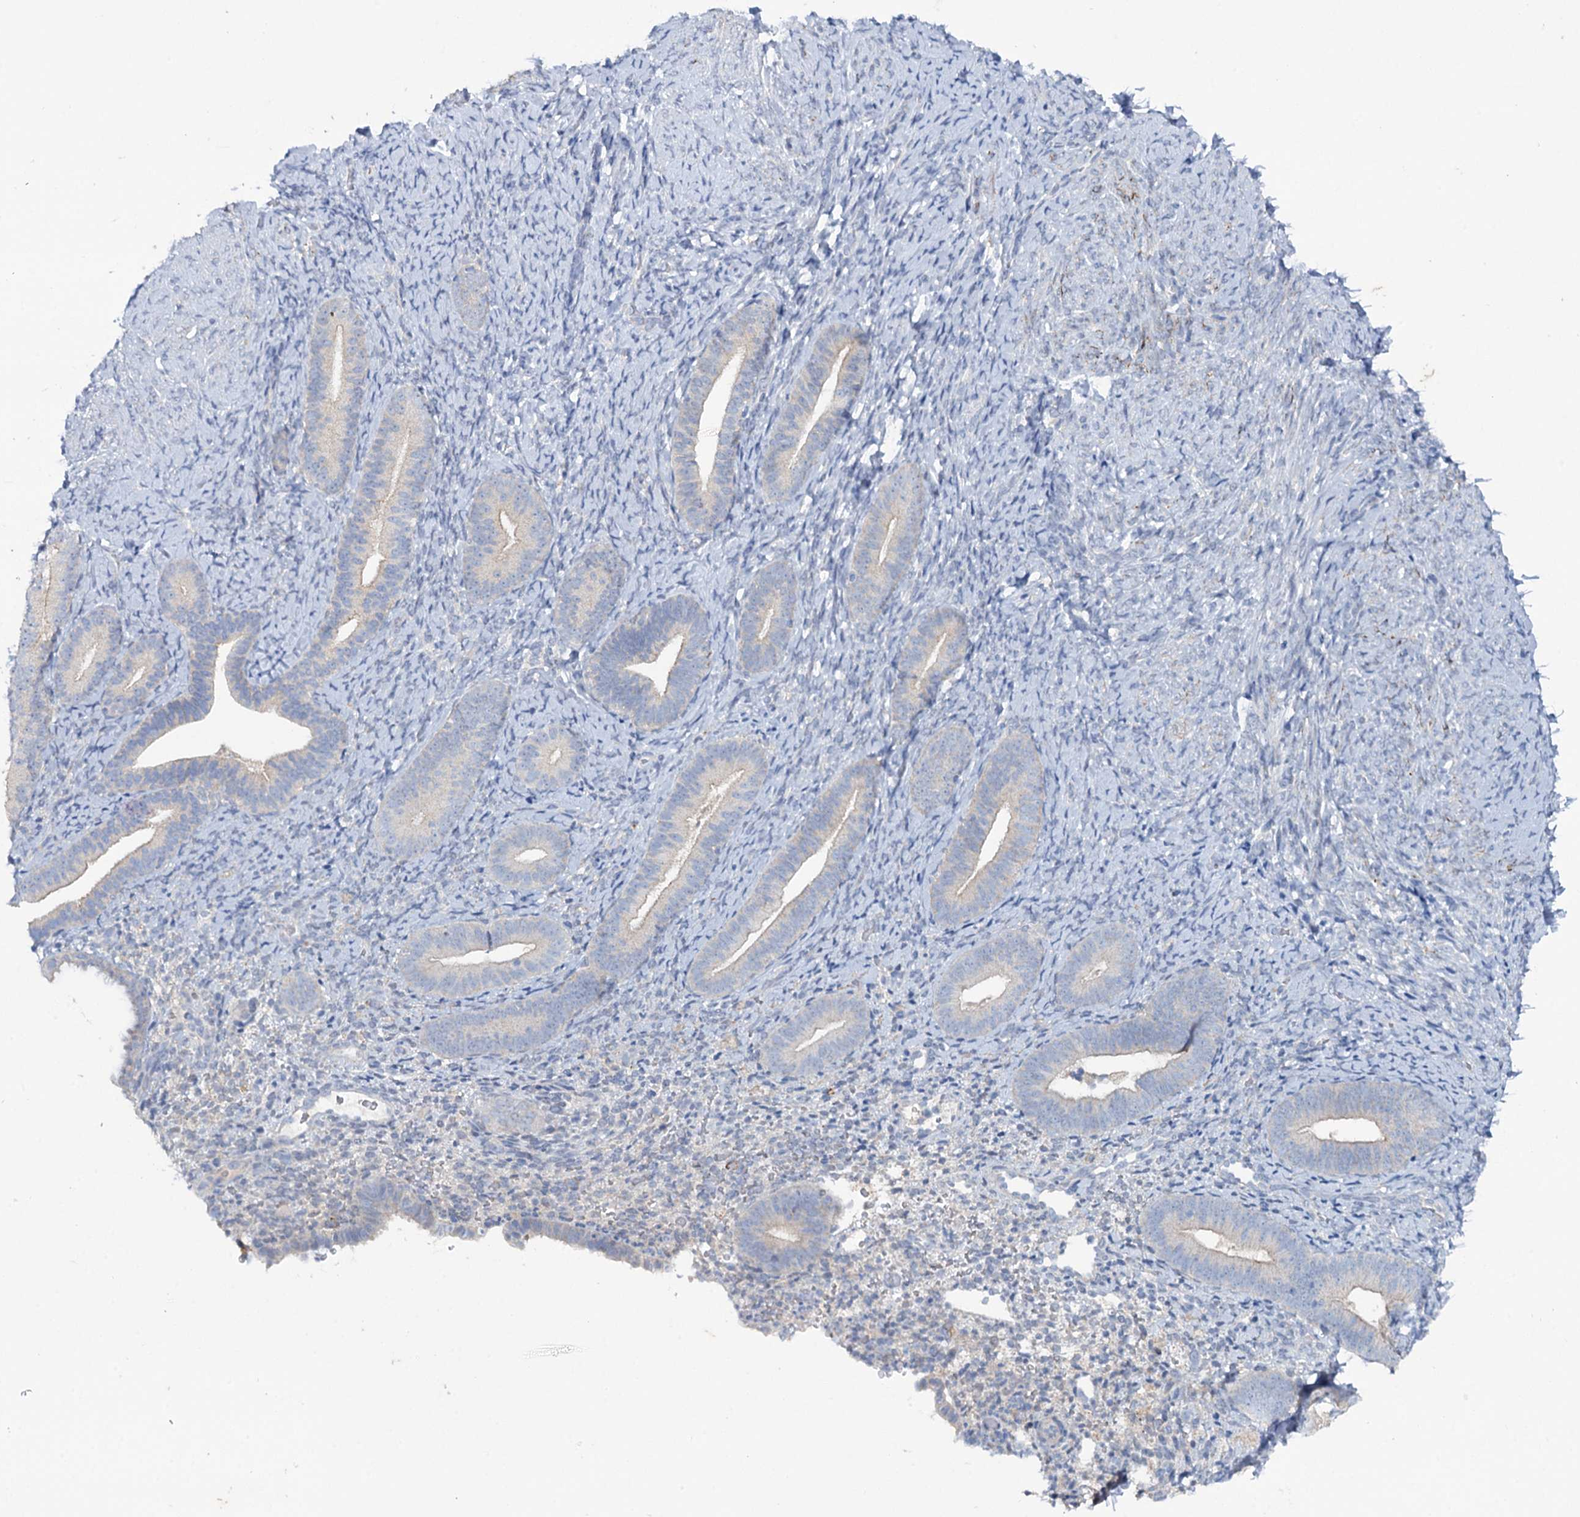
{"staining": {"intensity": "negative", "quantity": "none", "location": "none"}, "tissue": "endometrium", "cell_type": "Cells in endometrial stroma", "image_type": "normal", "snomed": [{"axis": "morphology", "description": "Normal tissue, NOS"}, {"axis": "topography", "description": "Endometrium"}], "caption": "Normal endometrium was stained to show a protein in brown. There is no significant expression in cells in endometrial stroma. (Immunohistochemistry (ihc), brightfield microscopy, high magnification).", "gene": "MID1IP1", "patient": {"sex": "female", "age": 65}}